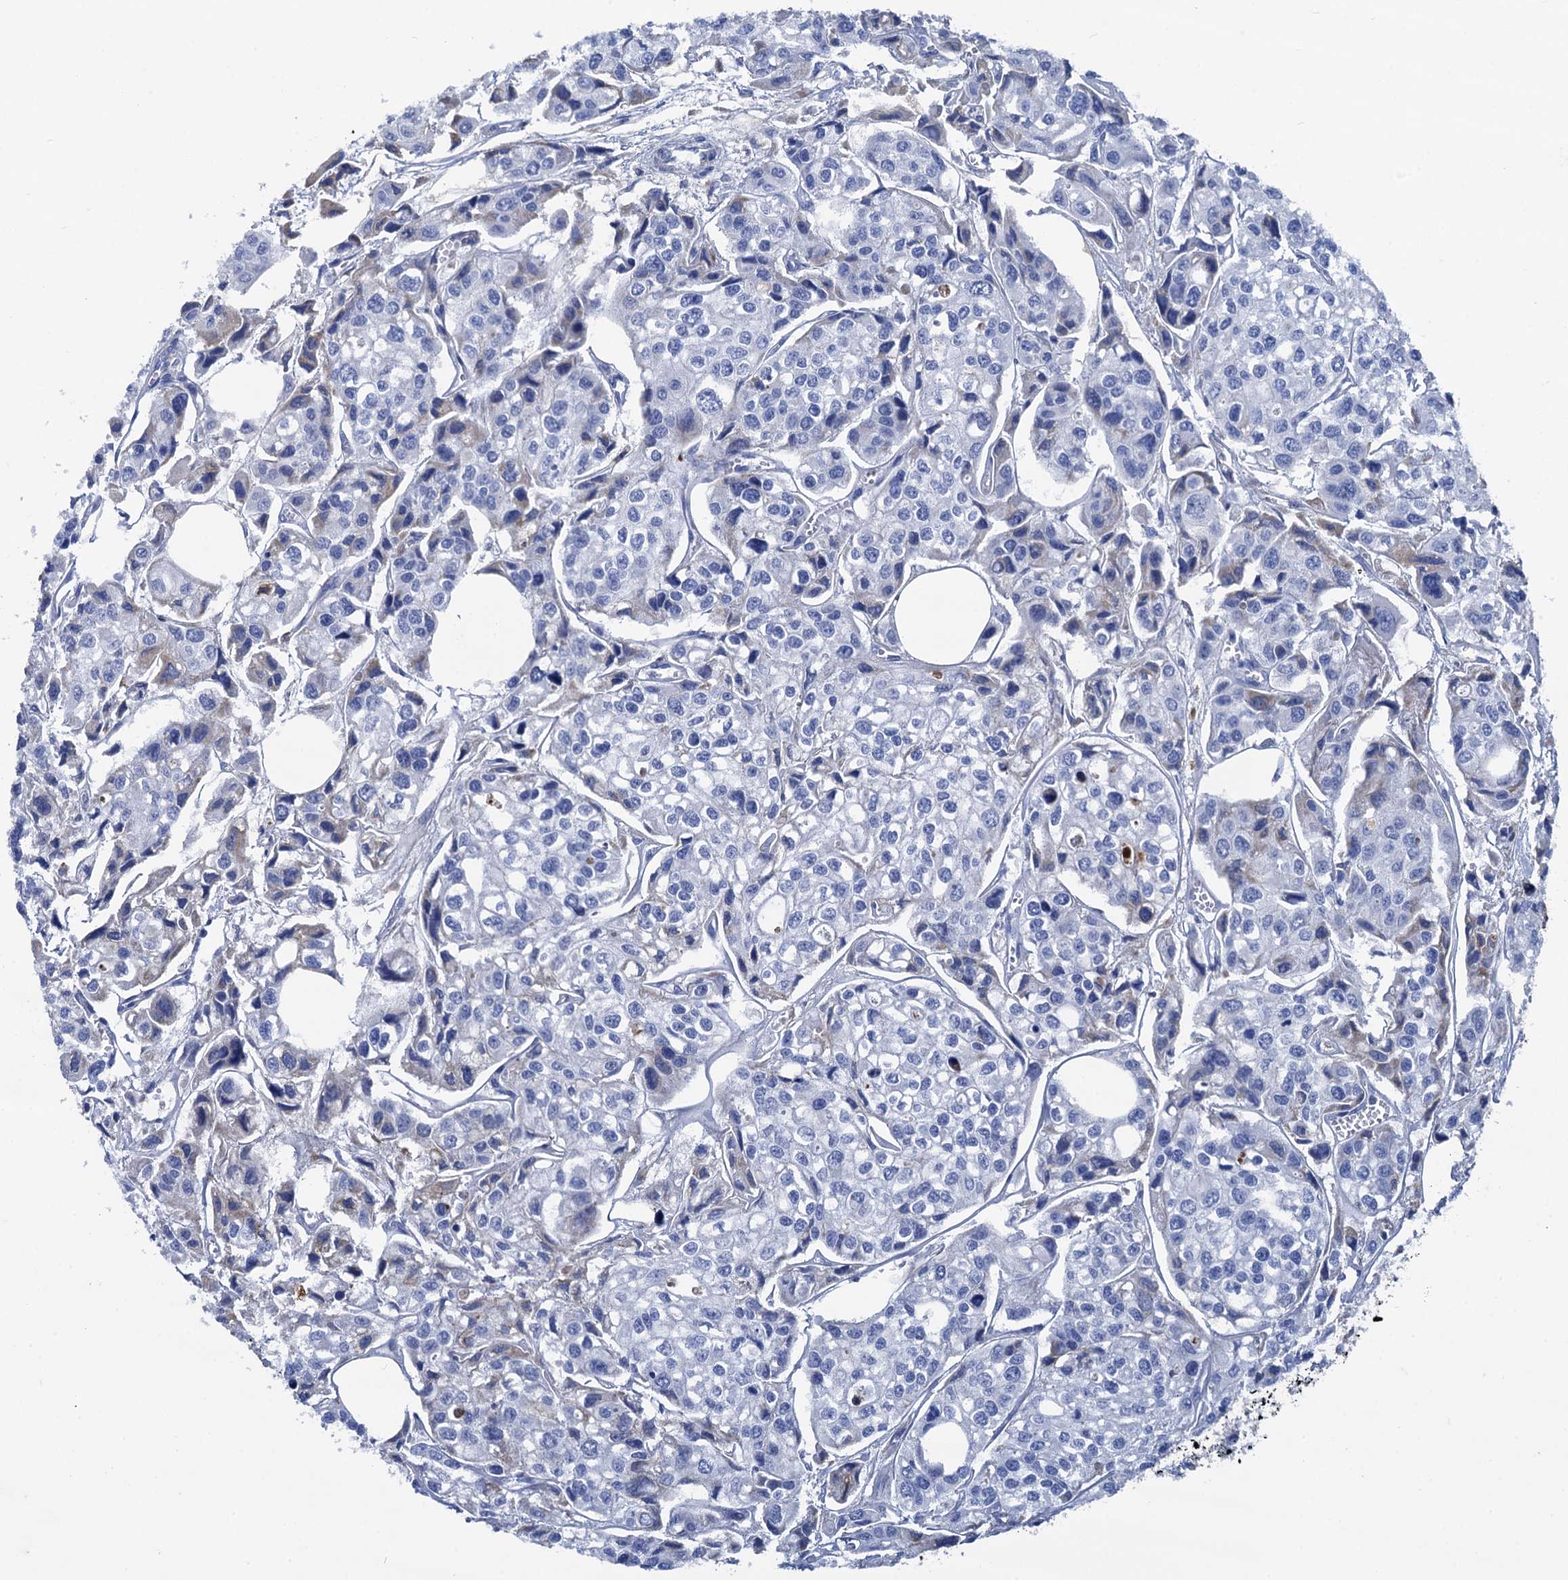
{"staining": {"intensity": "negative", "quantity": "none", "location": "none"}, "tissue": "urothelial cancer", "cell_type": "Tumor cells", "image_type": "cancer", "snomed": [{"axis": "morphology", "description": "Urothelial carcinoma, High grade"}, {"axis": "topography", "description": "Urinary bladder"}], "caption": "Human high-grade urothelial carcinoma stained for a protein using immunohistochemistry (IHC) shows no expression in tumor cells.", "gene": "APOD", "patient": {"sex": "male", "age": 67}}